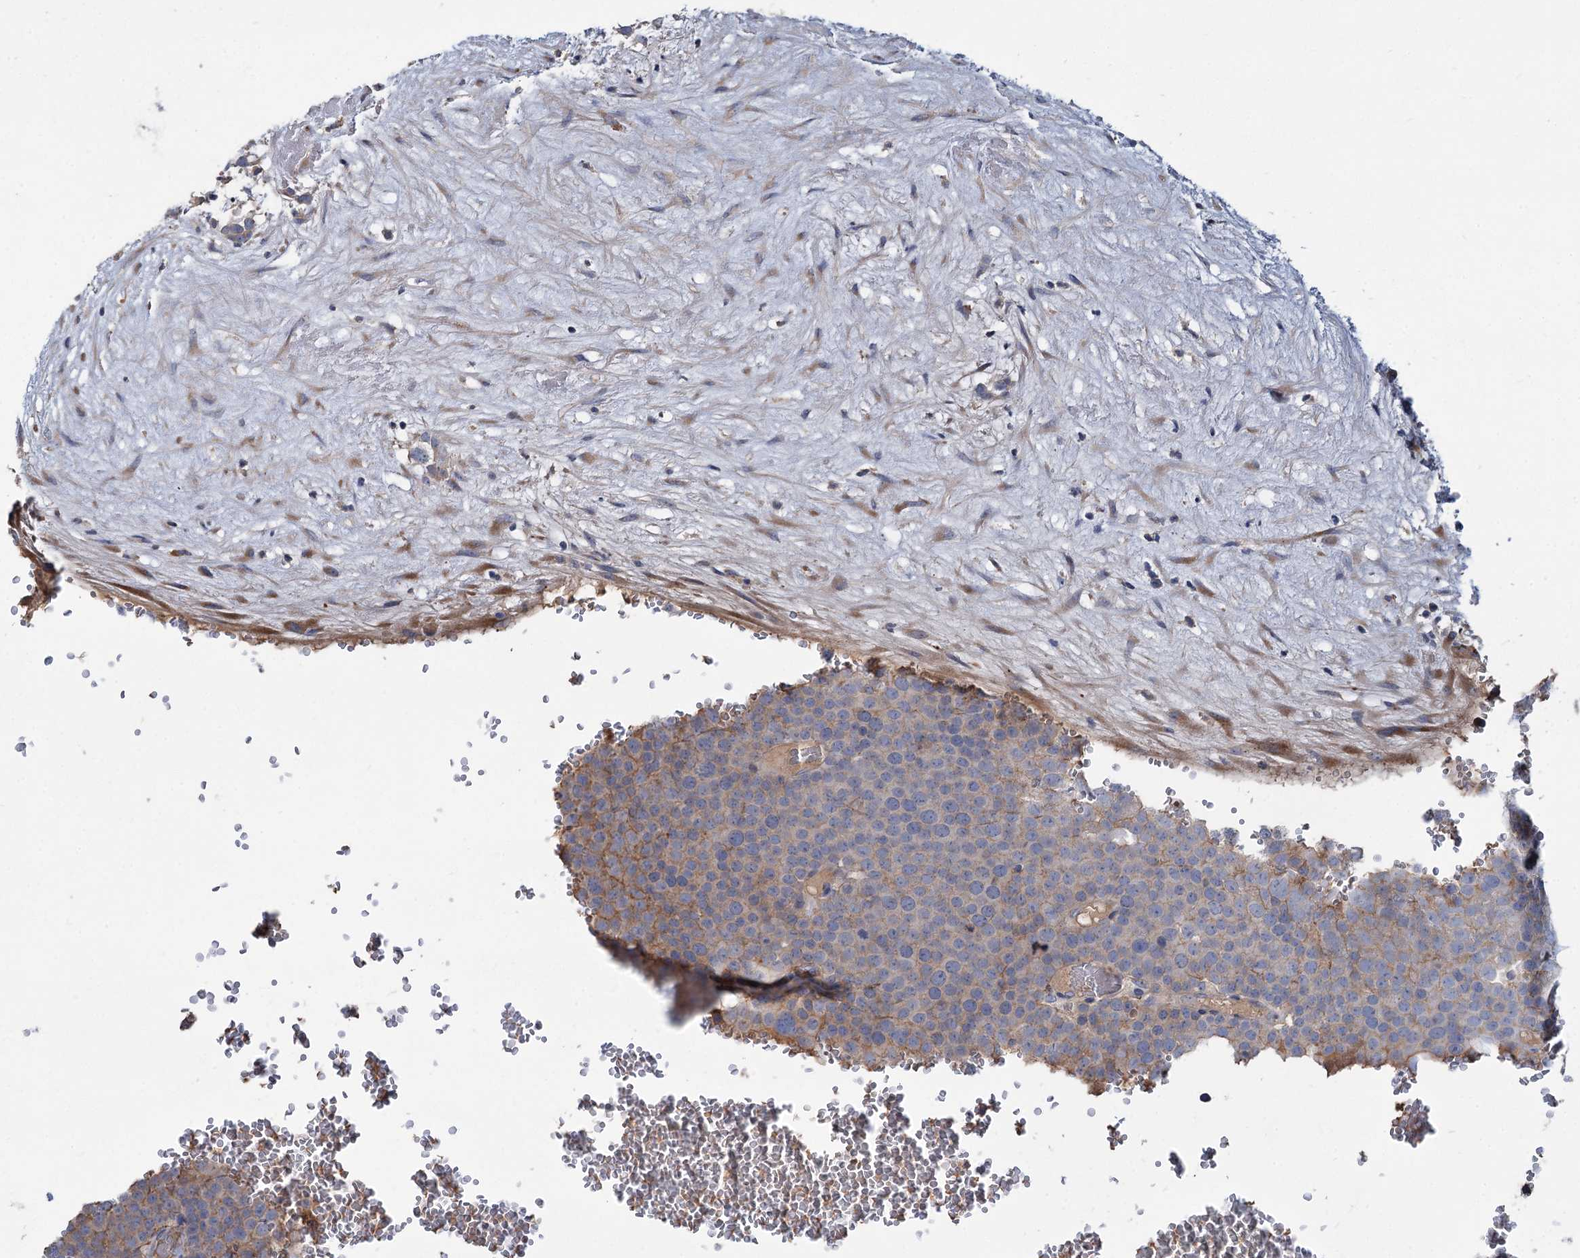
{"staining": {"intensity": "negative", "quantity": "none", "location": "none"}, "tissue": "testis cancer", "cell_type": "Tumor cells", "image_type": "cancer", "snomed": [{"axis": "morphology", "description": "Seminoma, NOS"}, {"axis": "topography", "description": "Testis"}], "caption": "Human seminoma (testis) stained for a protein using immunohistochemistry (IHC) displays no expression in tumor cells.", "gene": "URAD", "patient": {"sex": "male", "age": 71}}